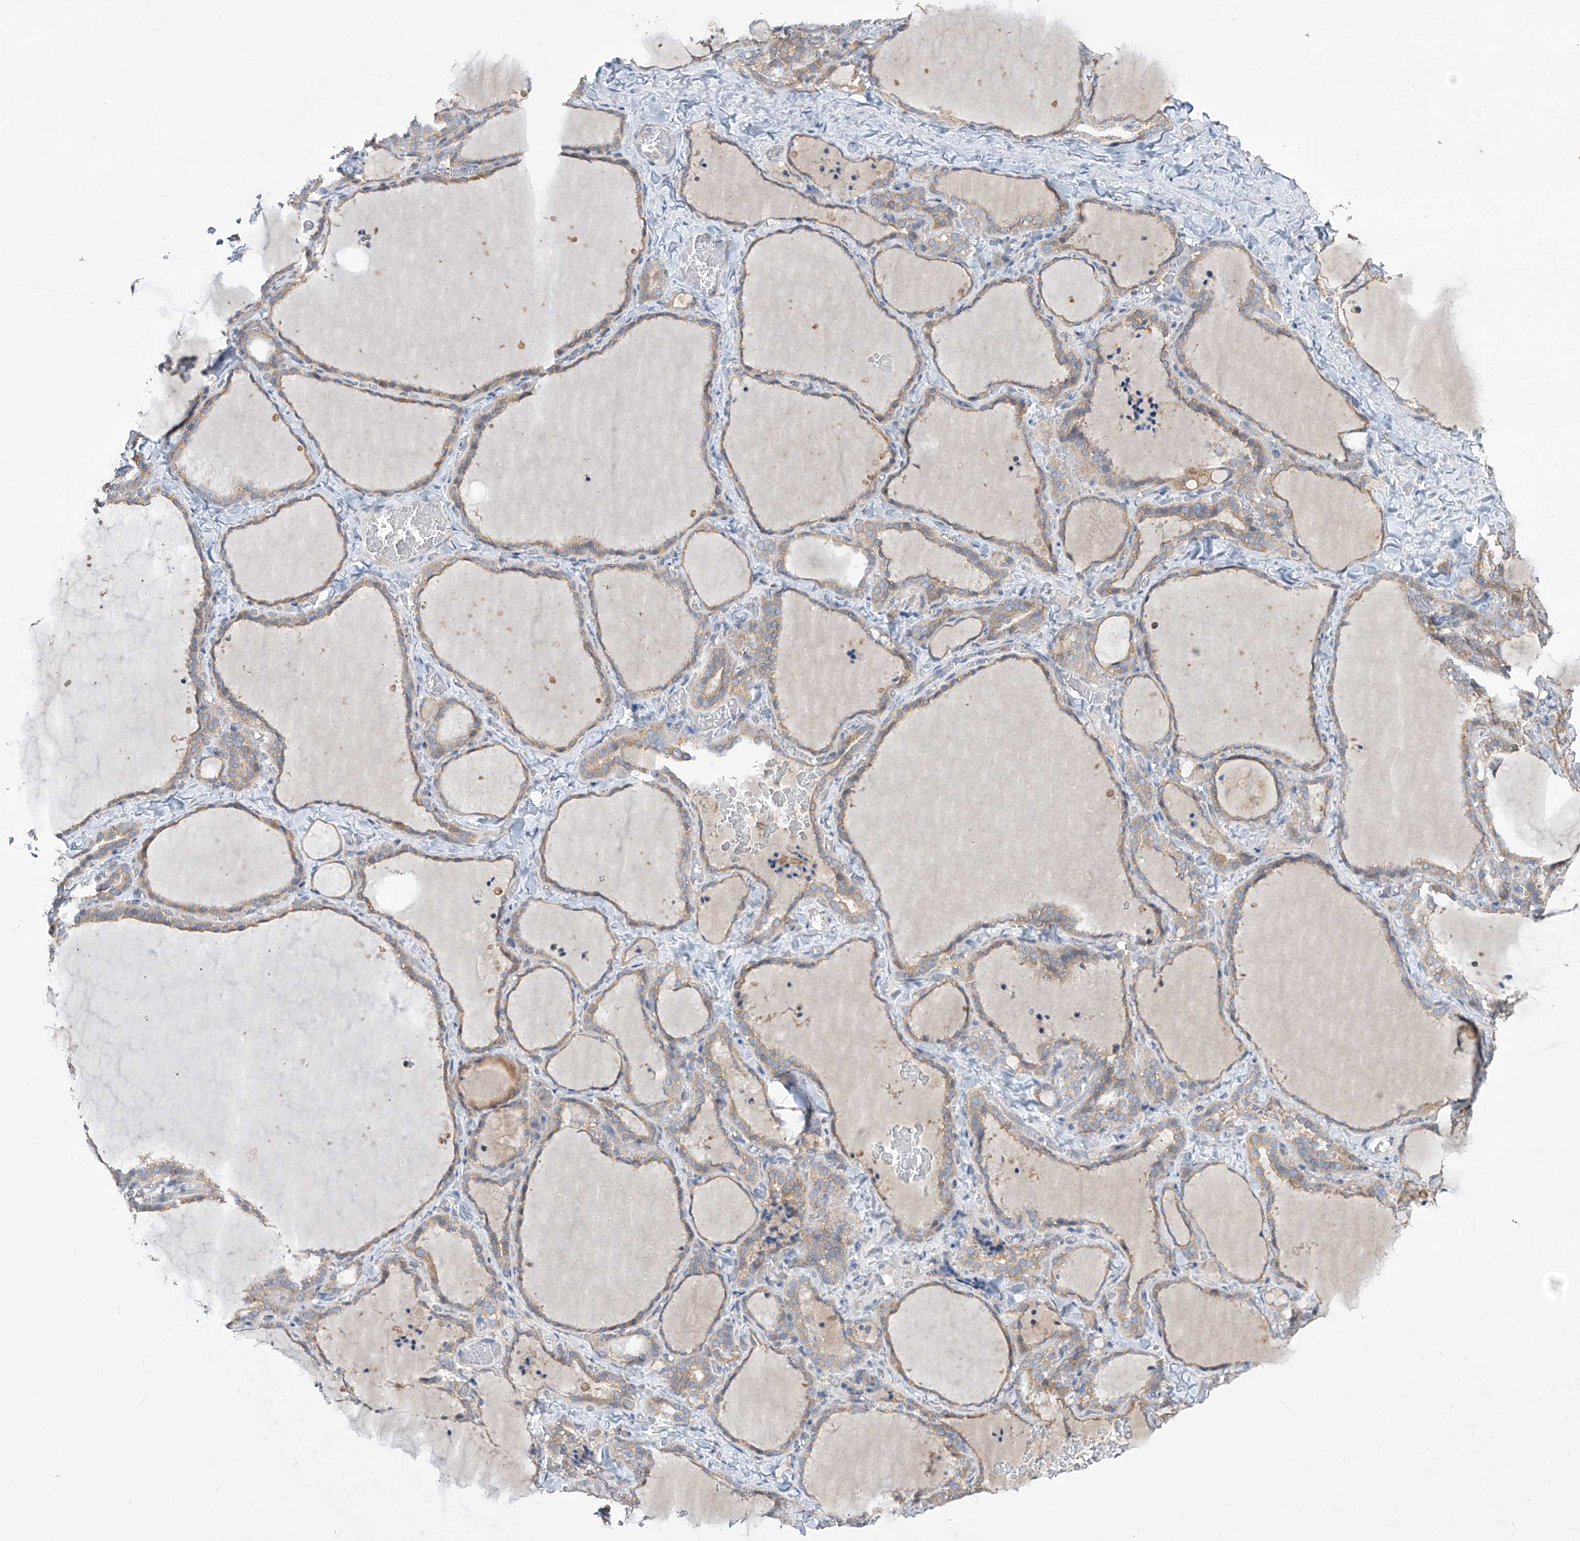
{"staining": {"intensity": "weak", "quantity": ">75%", "location": "cytoplasmic/membranous"}, "tissue": "thyroid gland", "cell_type": "Glandular cells", "image_type": "normal", "snomed": [{"axis": "morphology", "description": "Normal tissue, NOS"}, {"axis": "topography", "description": "Thyroid gland"}], "caption": "Weak cytoplasmic/membranous protein positivity is identified in about >75% of glandular cells in thyroid gland. (Brightfield microscopy of DAB IHC at high magnification).", "gene": "UFL1", "patient": {"sex": "female", "age": 22}}